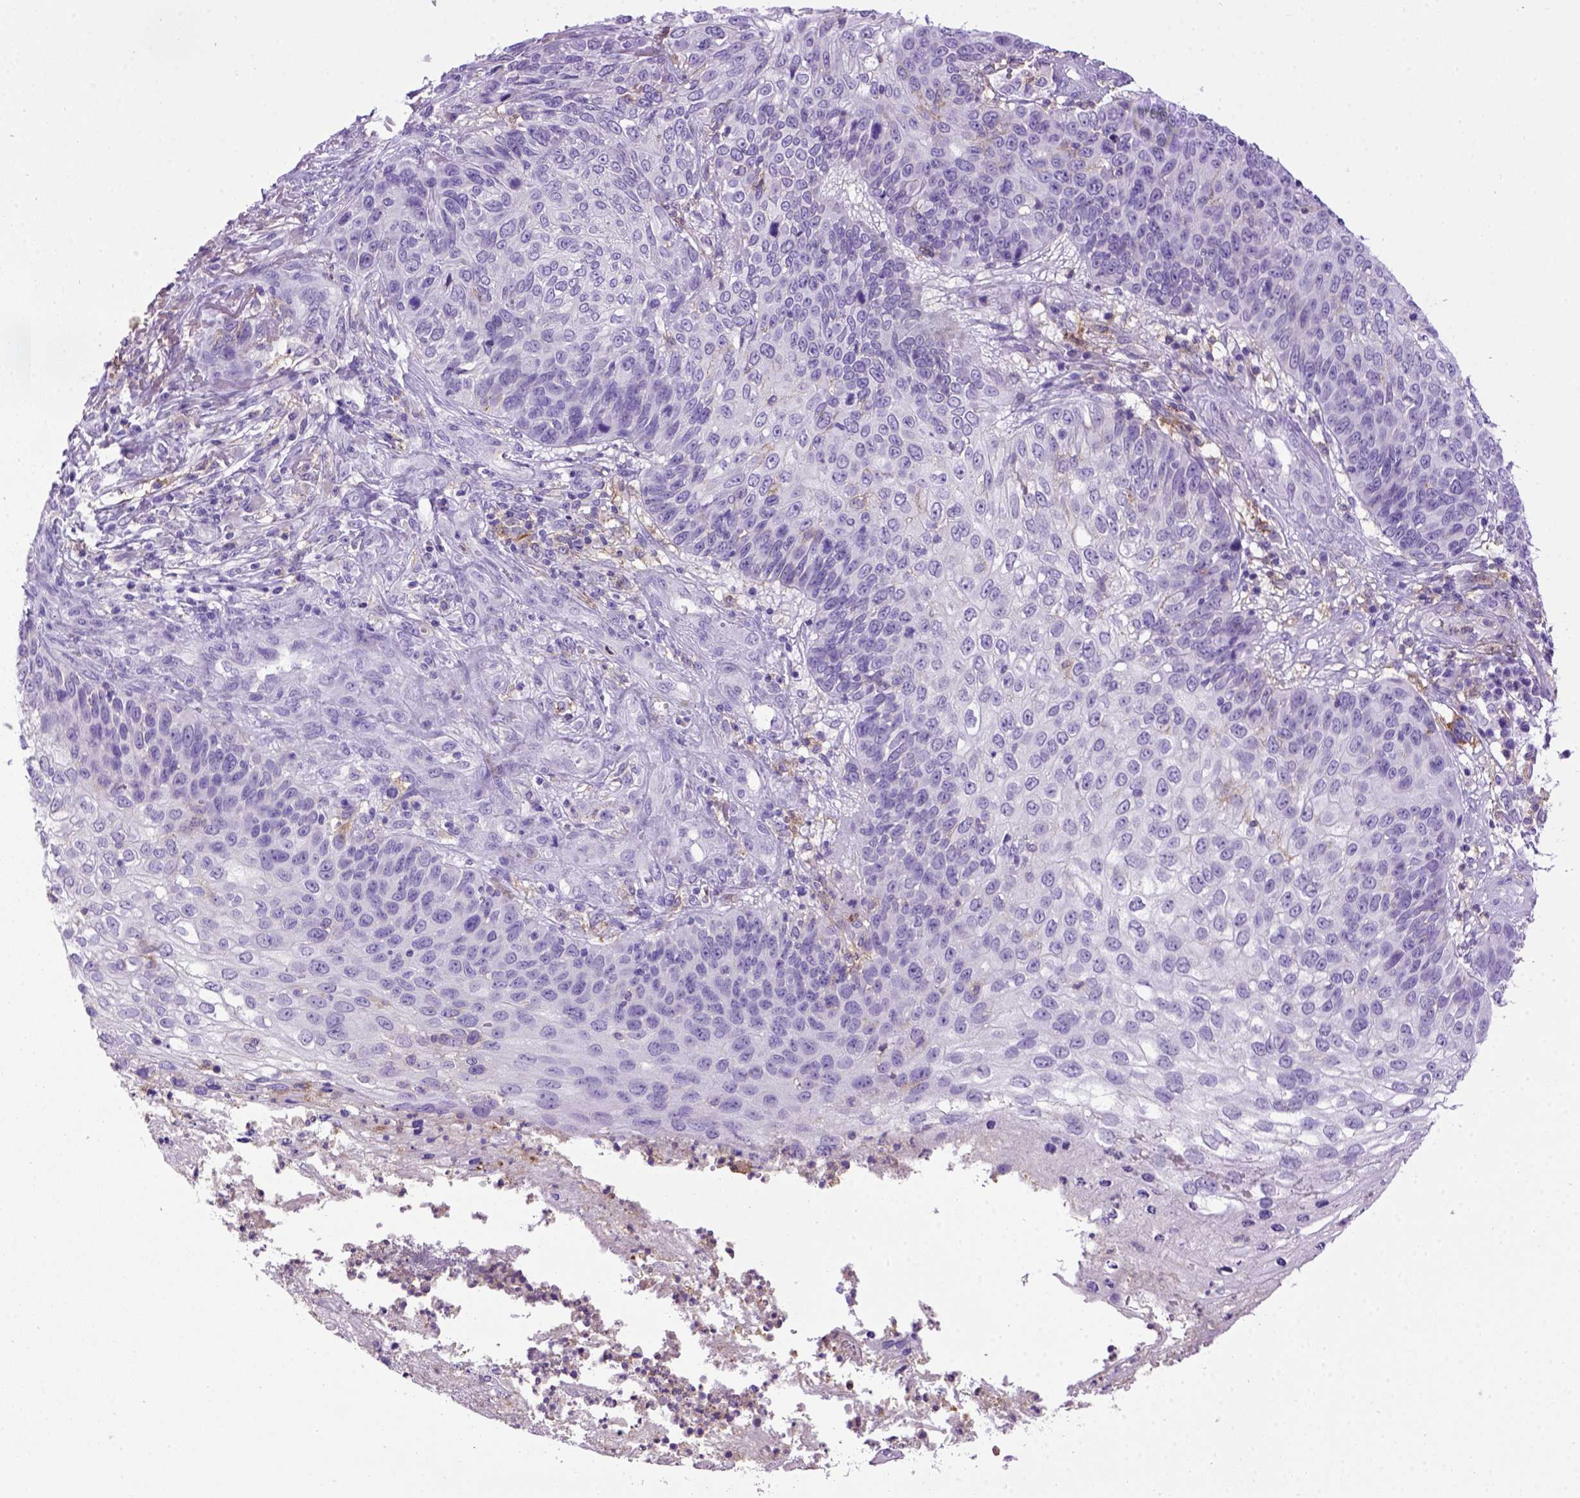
{"staining": {"intensity": "negative", "quantity": "none", "location": "none"}, "tissue": "skin cancer", "cell_type": "Tumor cells", "image_type": "cancer", "snomed": [{"axis": "morphology", "description": "Squamous cell carcinoma, NOS"}, {"axis": "topography", "description": "Skin"}], "caption": "This is an immunohistochemistry micrograph of skin cancer. There is no positivity in tumor cells.", "gene": "ITGAX", "patient": {"sex": "male", "age": 92}}